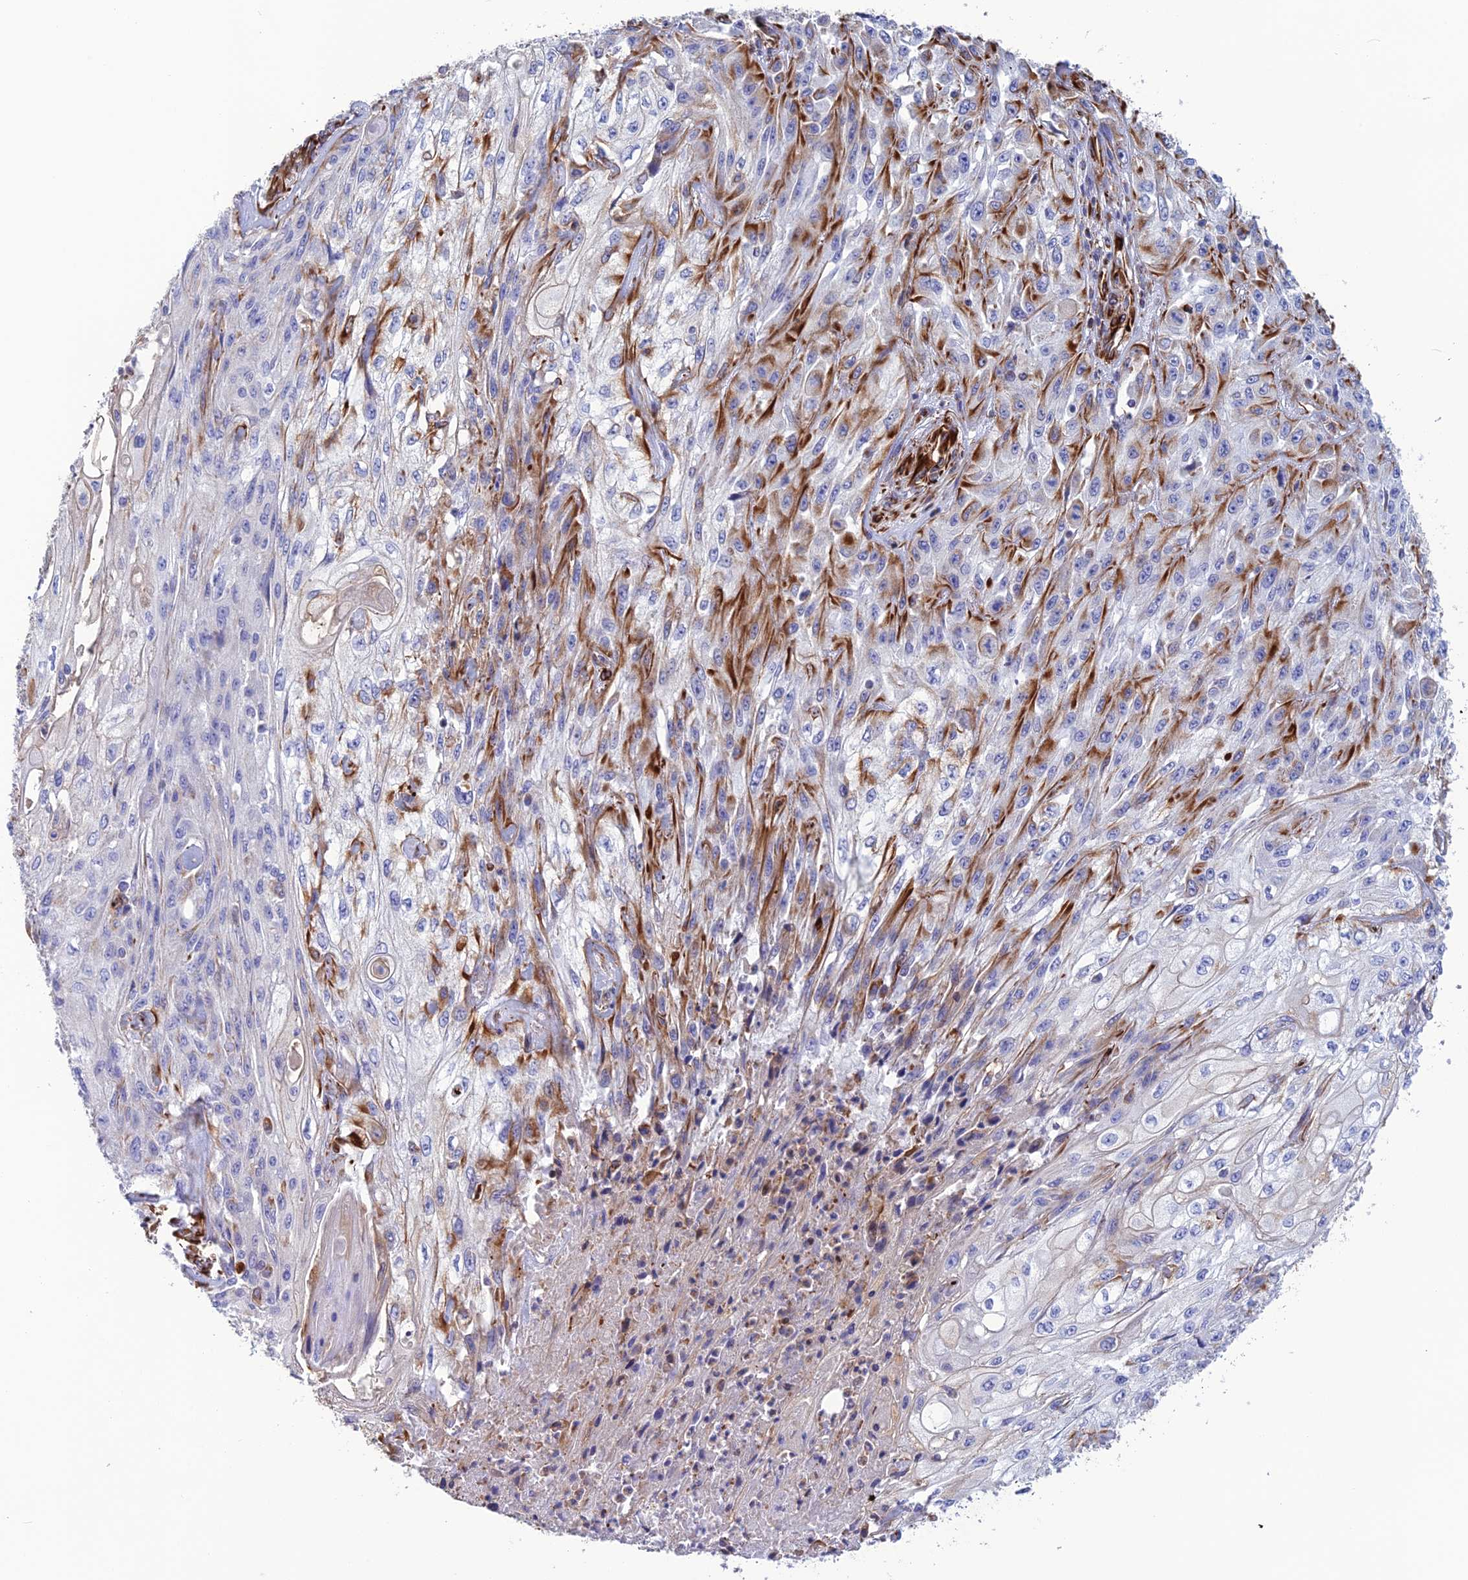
{"staining": {"intensity": "strong", "quantity": "<25%", "location": "cytoplasmic/membranous"}, "tissue": "skin cancer", "cell_type": "Tumor cells", "image_type": "cancer", "snomed": [{"axis": "morphology", "description": "Squamous cell carcinoma, NOS"}, {"axis": "morphology", "description": "Squamous cell carcinoma, metastatic, NOS"}, {"axis": "topography", "description": "Skin"}, {"axis": "topography", "description": "Lymph node"}], "caption": "The photomicrograph reveals a brown stain indicating the presence of a protein in the cytoplasmic/membranous of tumor cells in skin cancer.", "gene": "FBXL20", "patient": {"sex": "male", "age": 75}}